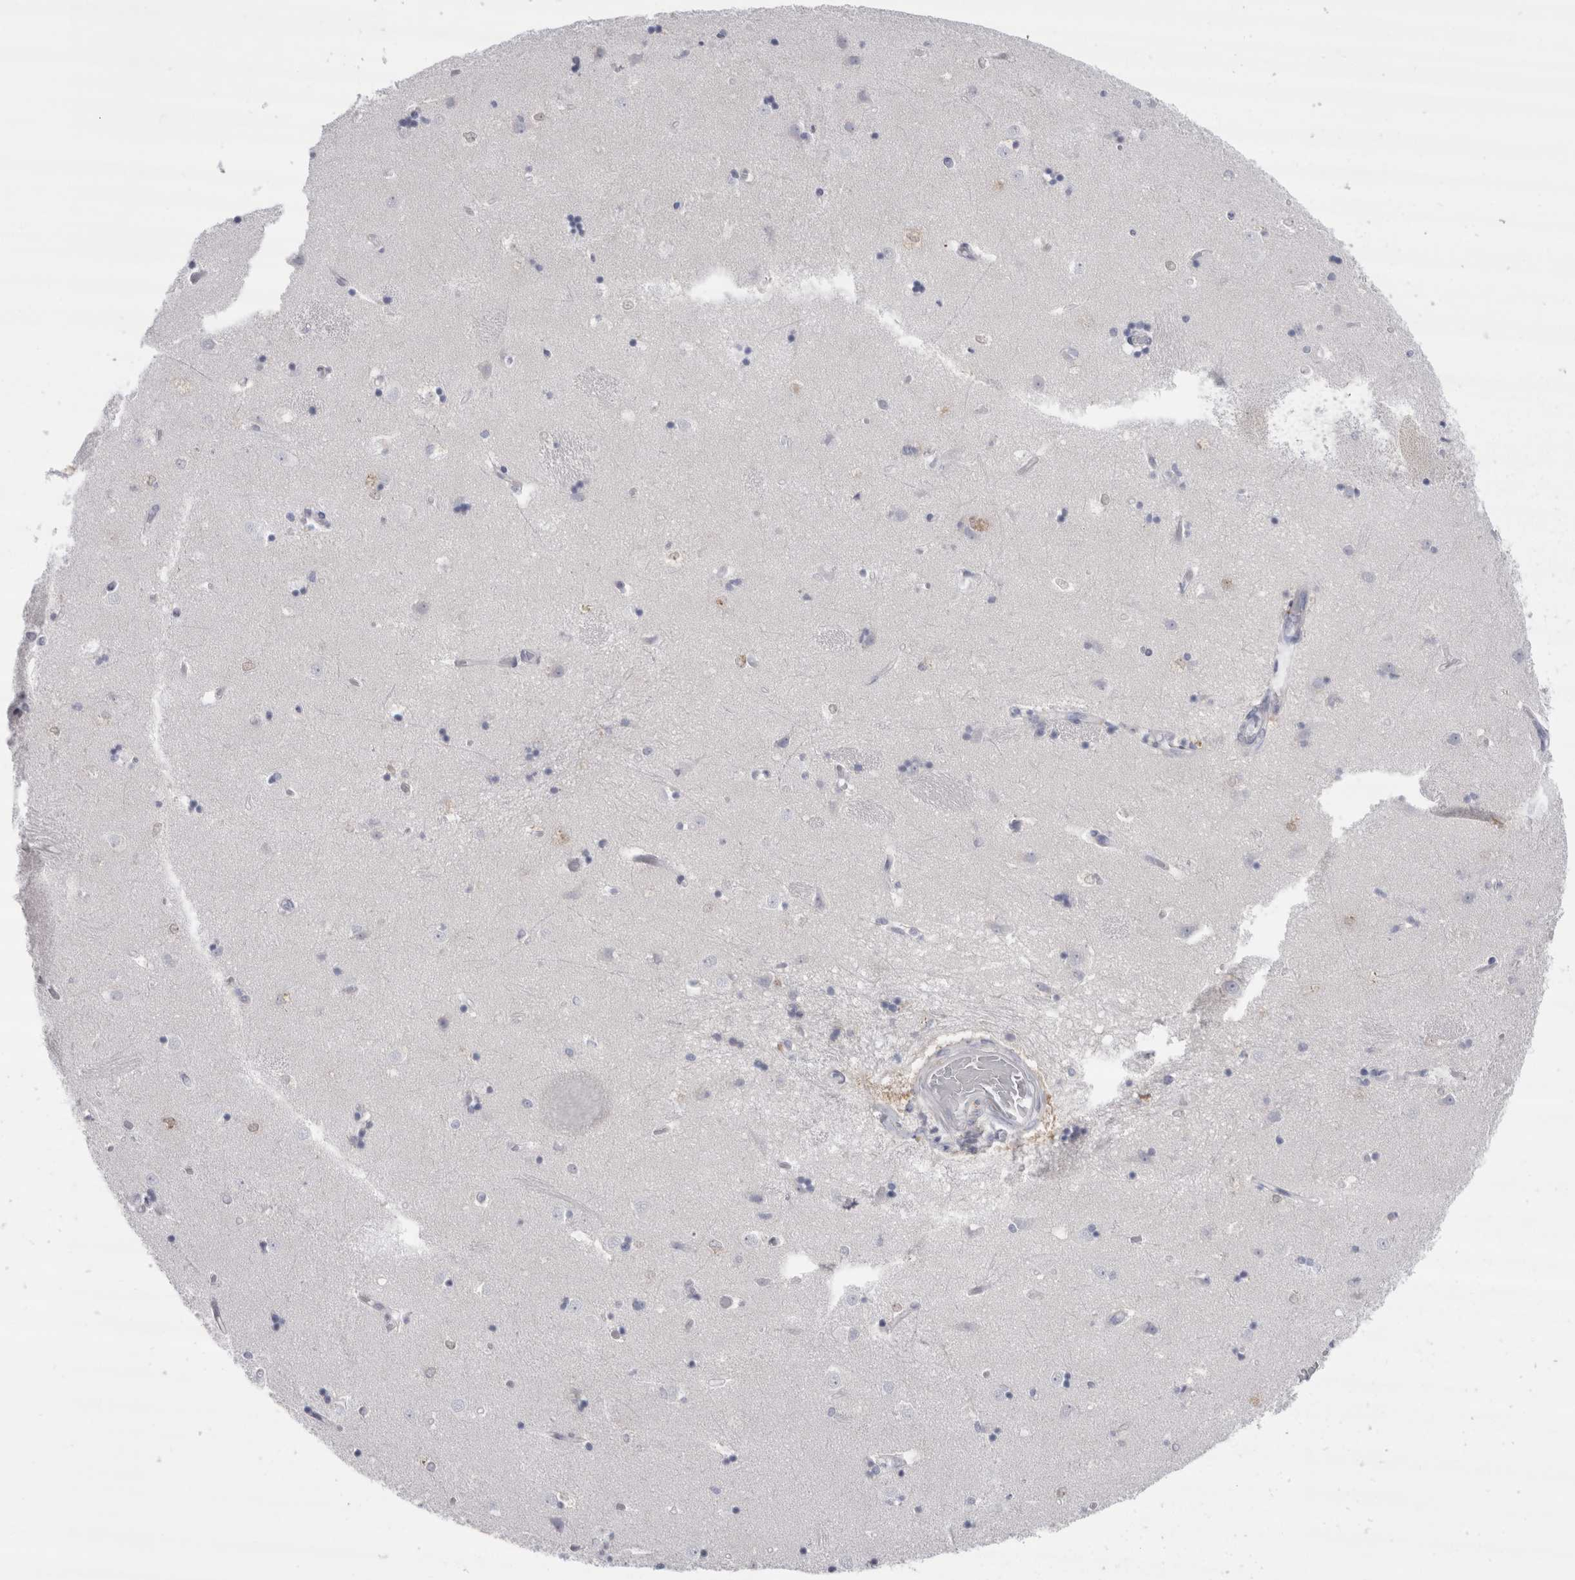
{"staining": {"intensity": "negative", "quantity": "none", "location": "none"}, "tissue": "caudate", "cell_type": "Glial cells", "image_type": "normal", "snomed": [{"axis": "morphology", "description": "Normal tissue, NOS"}, {"axis": "topography", "description": "Lateral ventricle wall"}], "caption": "Immunohistochemistry (IHC) of normal caudate shows no staining in glial cells. (Immunohistochemistry (IHC), brightfield microscopy, high magnification).", "gene": "CDH17", "patient": {"sex": "male", "age": 45}}